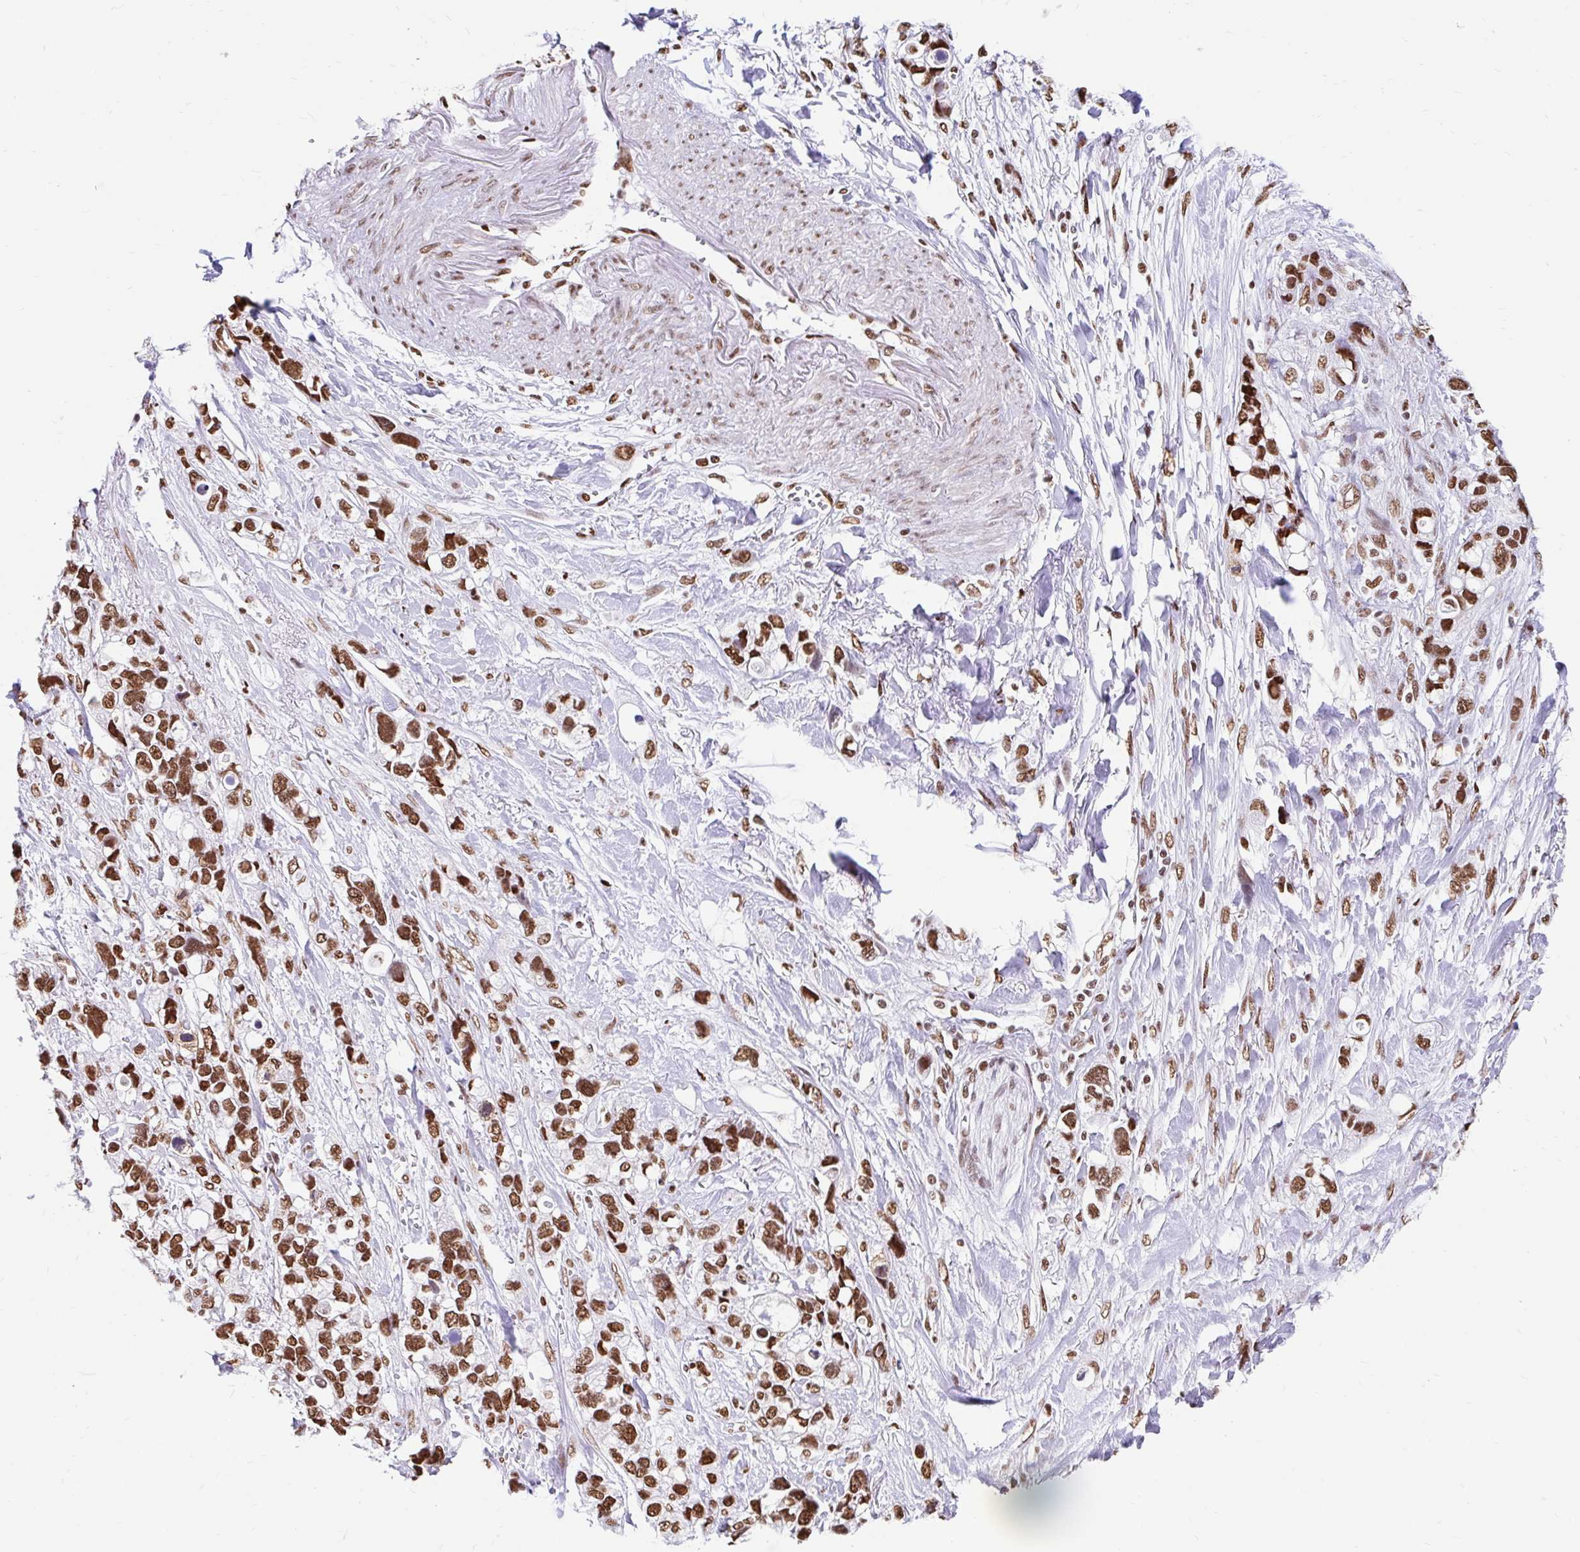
{"staining": {"intensity": "strong", "quantity": ">75%", "location": "nuclear"}, "tissue": "stomach cancer", "cell_type": "Tumor cells", "image_type": "cancer", "snomed": [{"axis": "morphology", "description": "Adenocarcinoma, NOS"}, {"axis": "topography", "description": "Stomach, upper"}], "caption": "Approximately >75% of tumor cells in adenocarcinoma (stomach) show strong nuclear protein expression as visualized by brown immunohistochemical staining.", "gene": "KHDRBS1", "patient": {"sex": "female", "age": 81}}